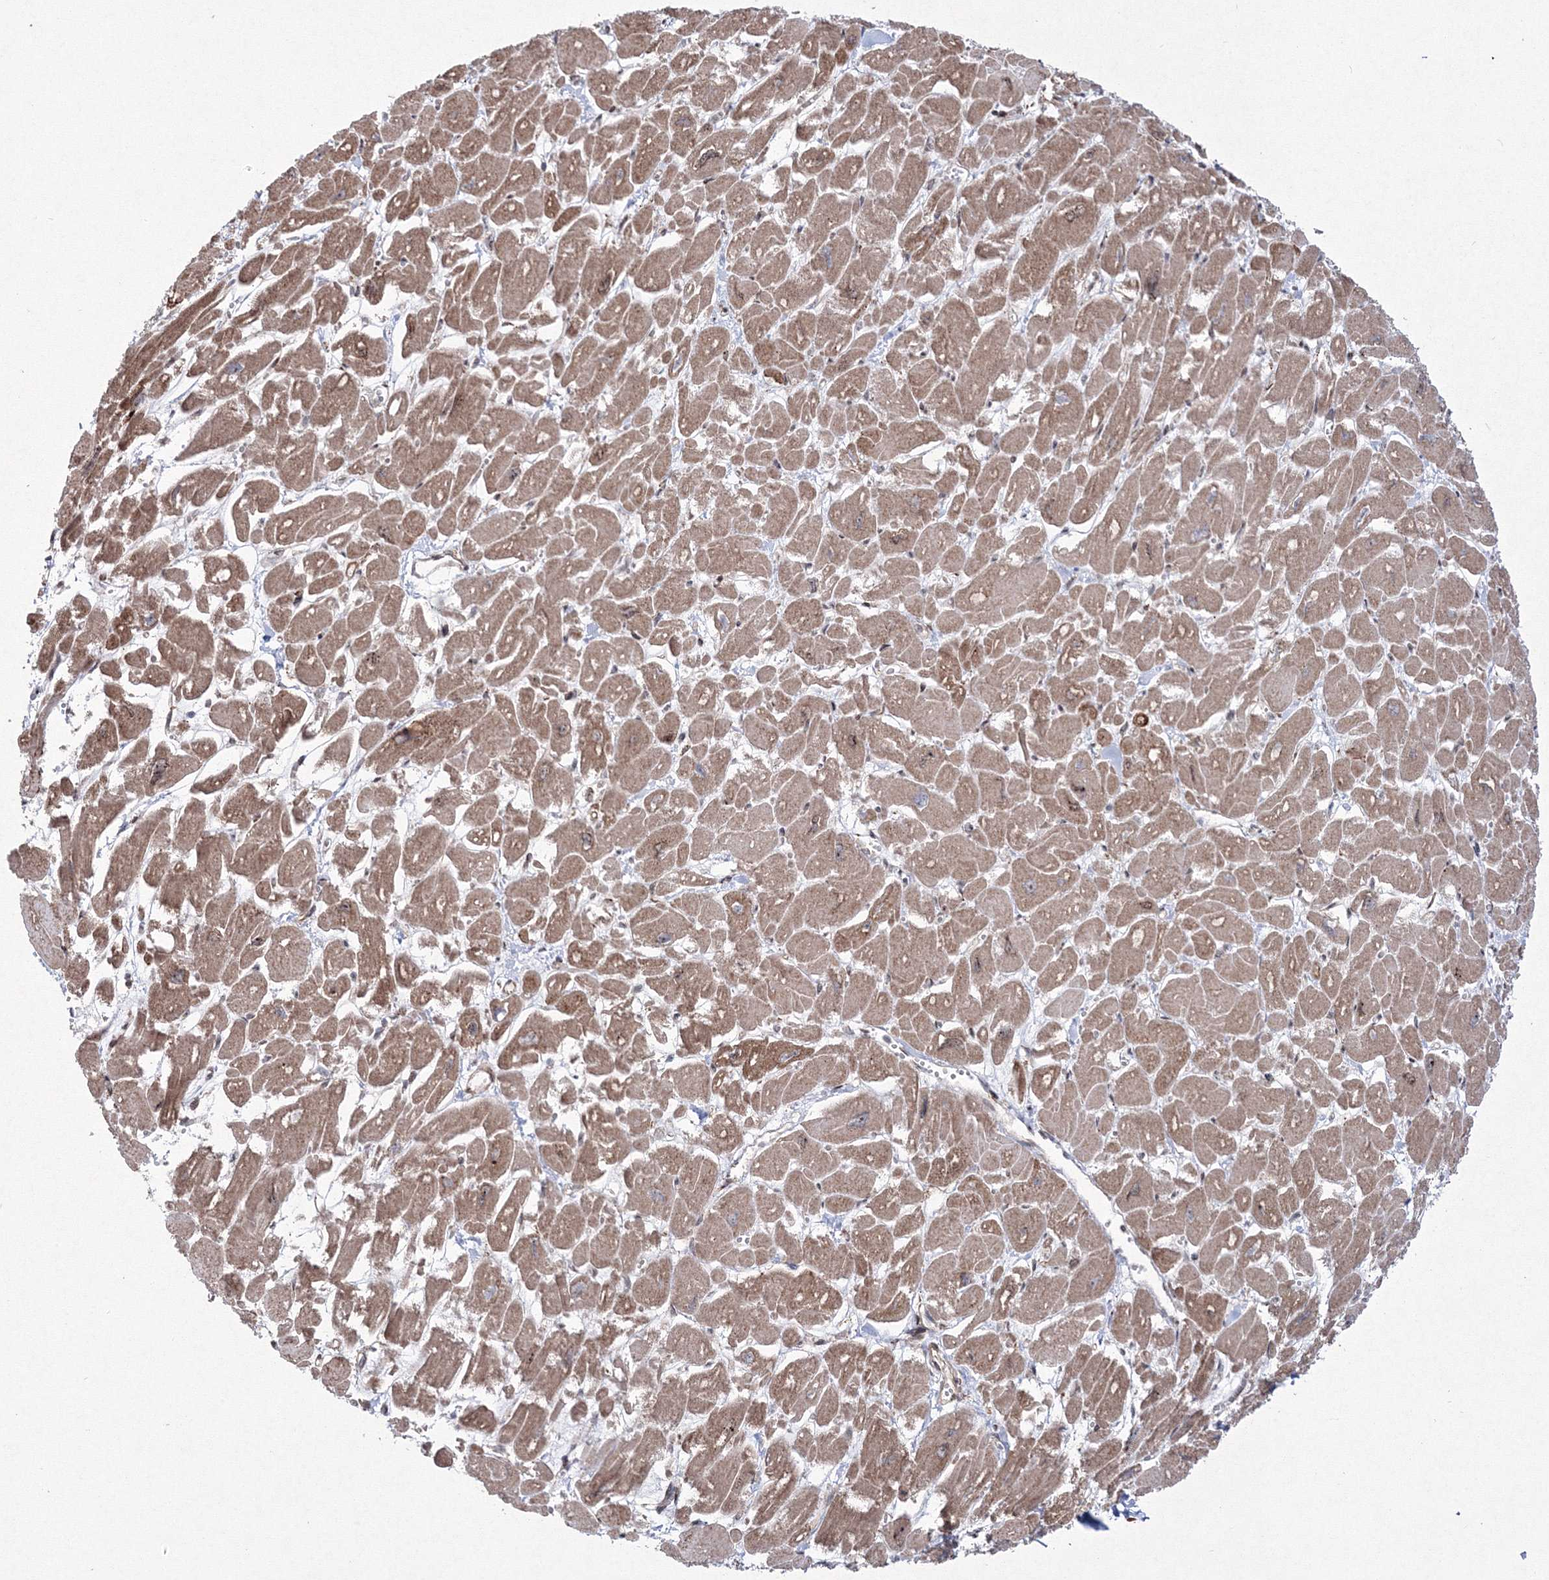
{"staining": {"intensity": "weak", "quantity": ">75%", "location": "cytoplasmic/membranous"}, "tissue": "heart muscle", "cell_type": "Cardiomyocytes", "image_type": "normal", "snomed": [{"axis": "morphology", "description": "Normal tissue, NOS"}, {"axis": "topography", "description": "Heart"}], "caption": "Heart muscle stained with immunohistochemistry reveals weak cytoplasmic/membranous positivity in approximately >75% of cardiomyocytes. (DAB (3,3'-diaminobenzidine) IHC, brown staining for protein, blue staining for nuclei).", "gene": "EFCAB12", "patient": {"sex": "male", "age": 54}}